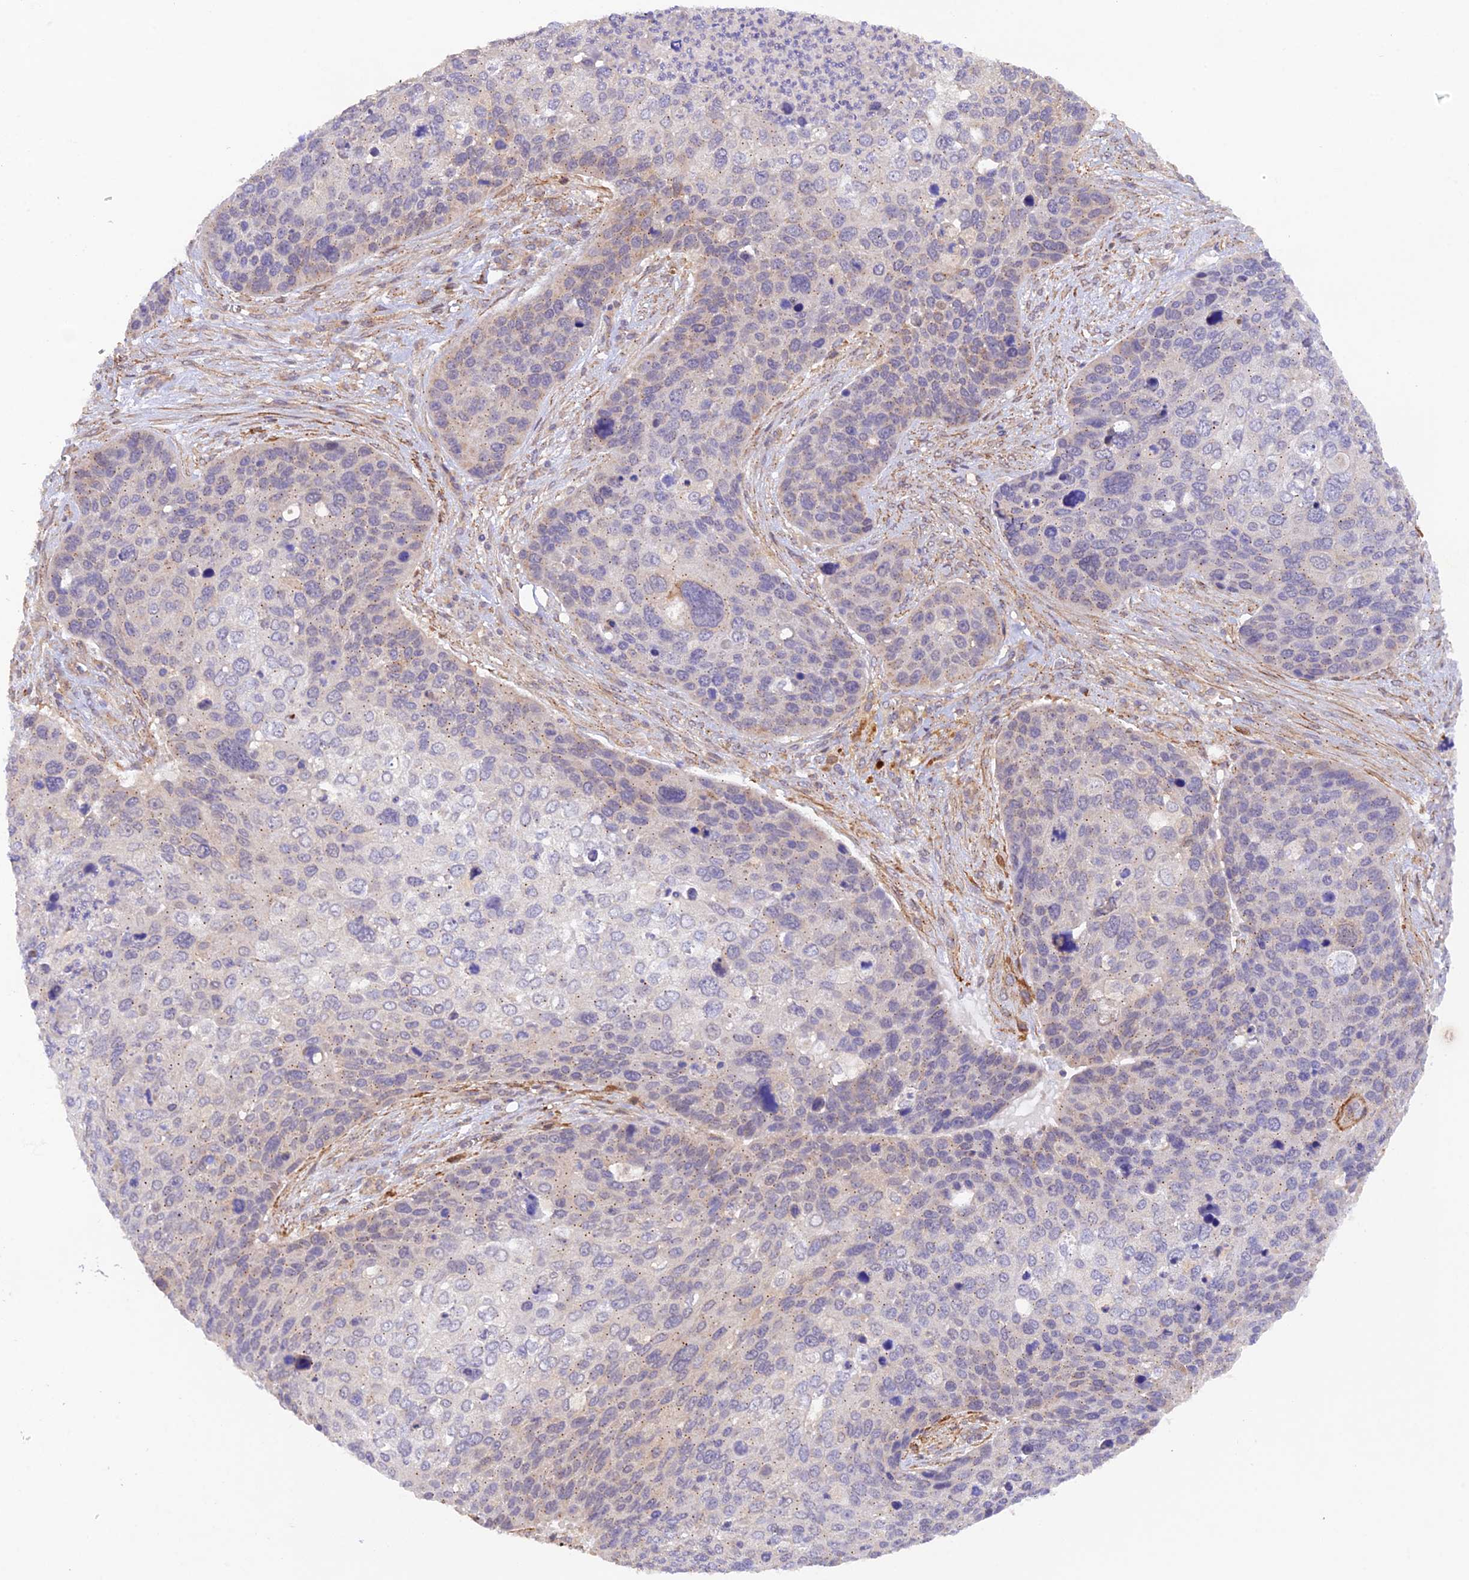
{"staining": {"intensity": "weak", "quantity": "<25%", "location": "cytoplasmic/membranous"}, "tissue": "skin cancer", "cell_type": "Tumor cells", "image_type": "cancer", "snomed": [{"axis": "morphology", "description": "Basal cell carcinoma"}, {"axis": "topography", "description": "Skin"}], "caption": "The IHC photomicrograph has no significant expression in tumor cells of basal cell carcinoma (skin) tissue.", "gene": "WDFY4", "patient": {"sex": "female", "age": 74}}